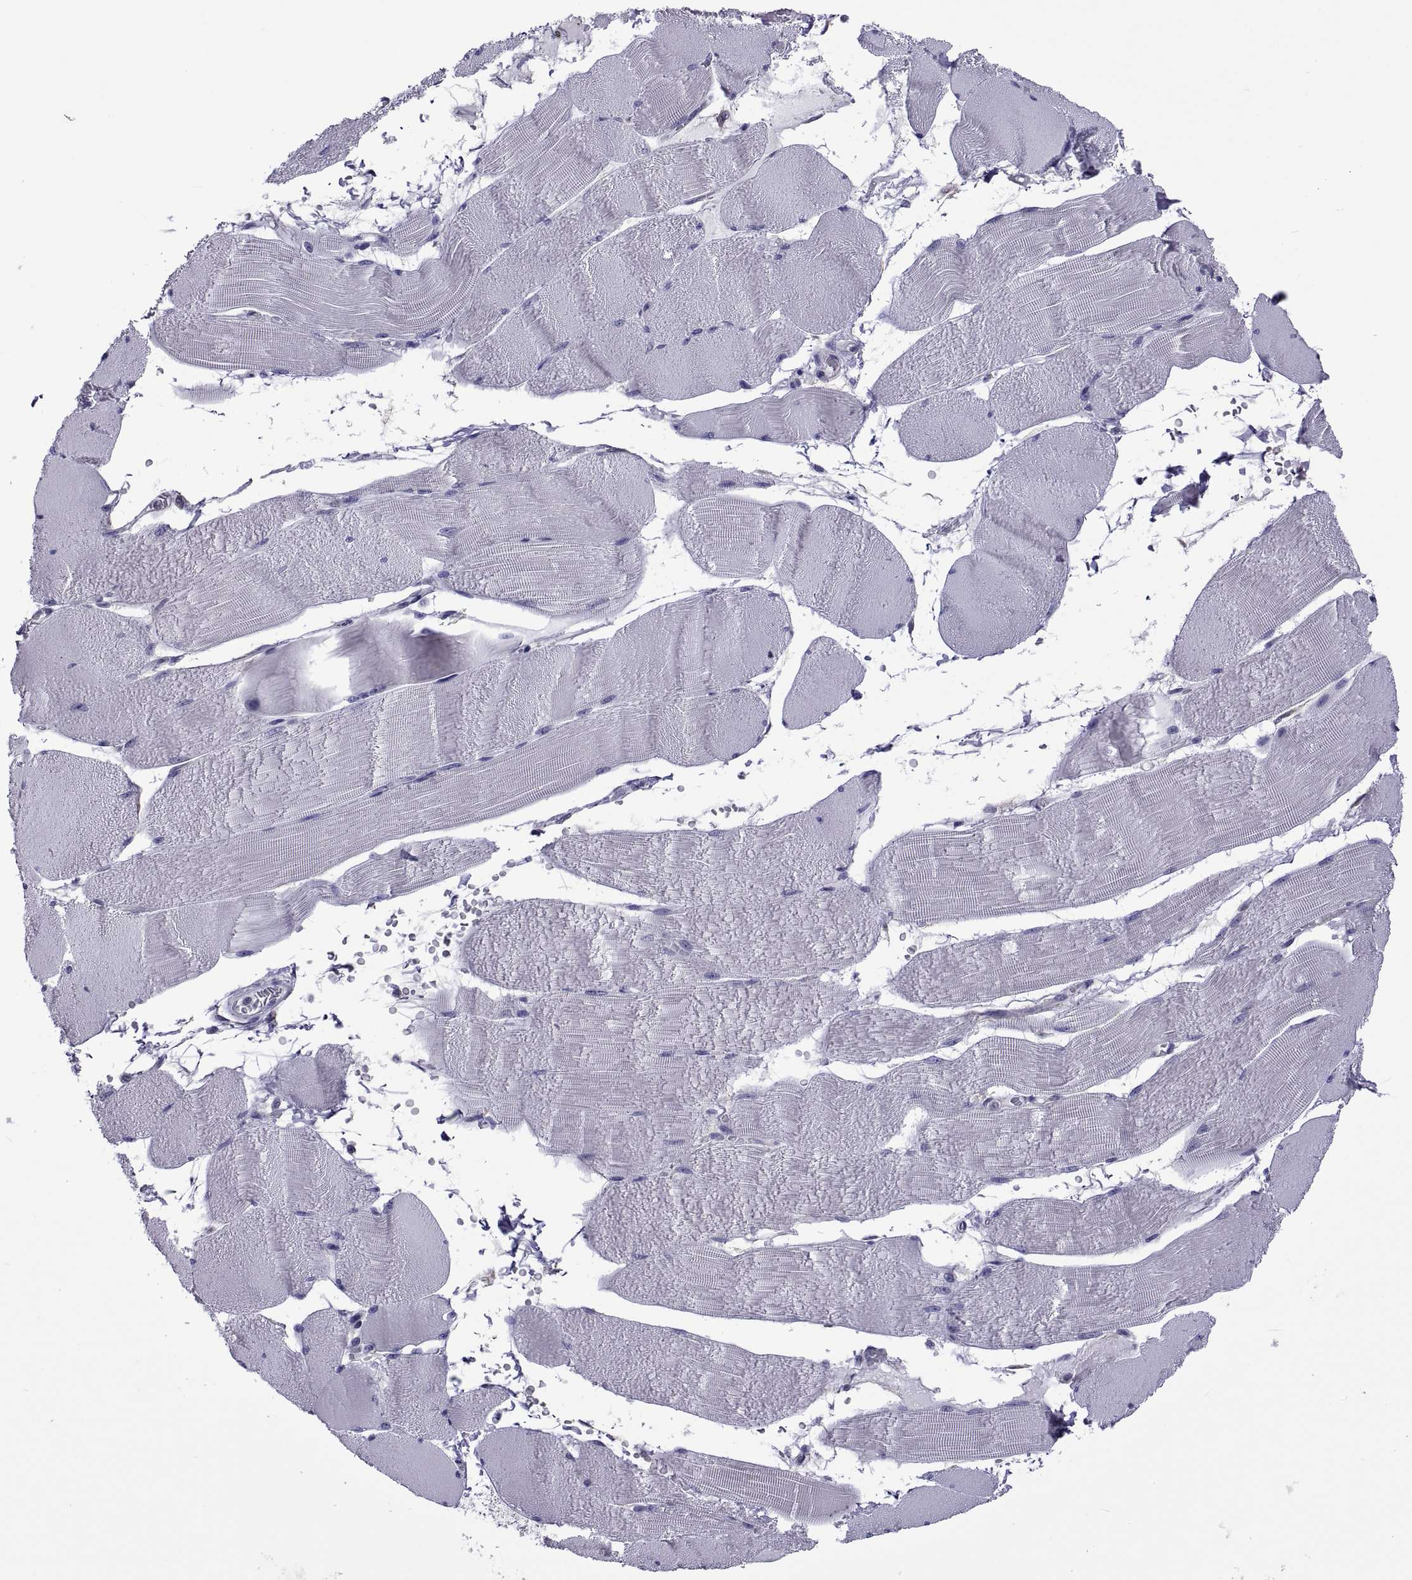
{"staining": {"intensity": "negative", "quantity": "none", "location": "none"}, "tissue": "skeletal muscle", "cell_type": "Myocytes", "image_type": "normal", "snomed": [{"axis": "morphology", "description": "Normal tissue, NOS"}, {"axis": "topography", "description": "Skeletal muscle"}], "caption": "A micrograph of human skeletal muscle is negative for staining in myocytes. The staining was performed using DAB (3,3'-diaminobenzidine) to visualize the protein expression in brown, while the nuclei were stained in blue with hematoxylin (Magnification: 20x).", "gene": "TMC3", "patient": {"sex": "male", "age": 56}}